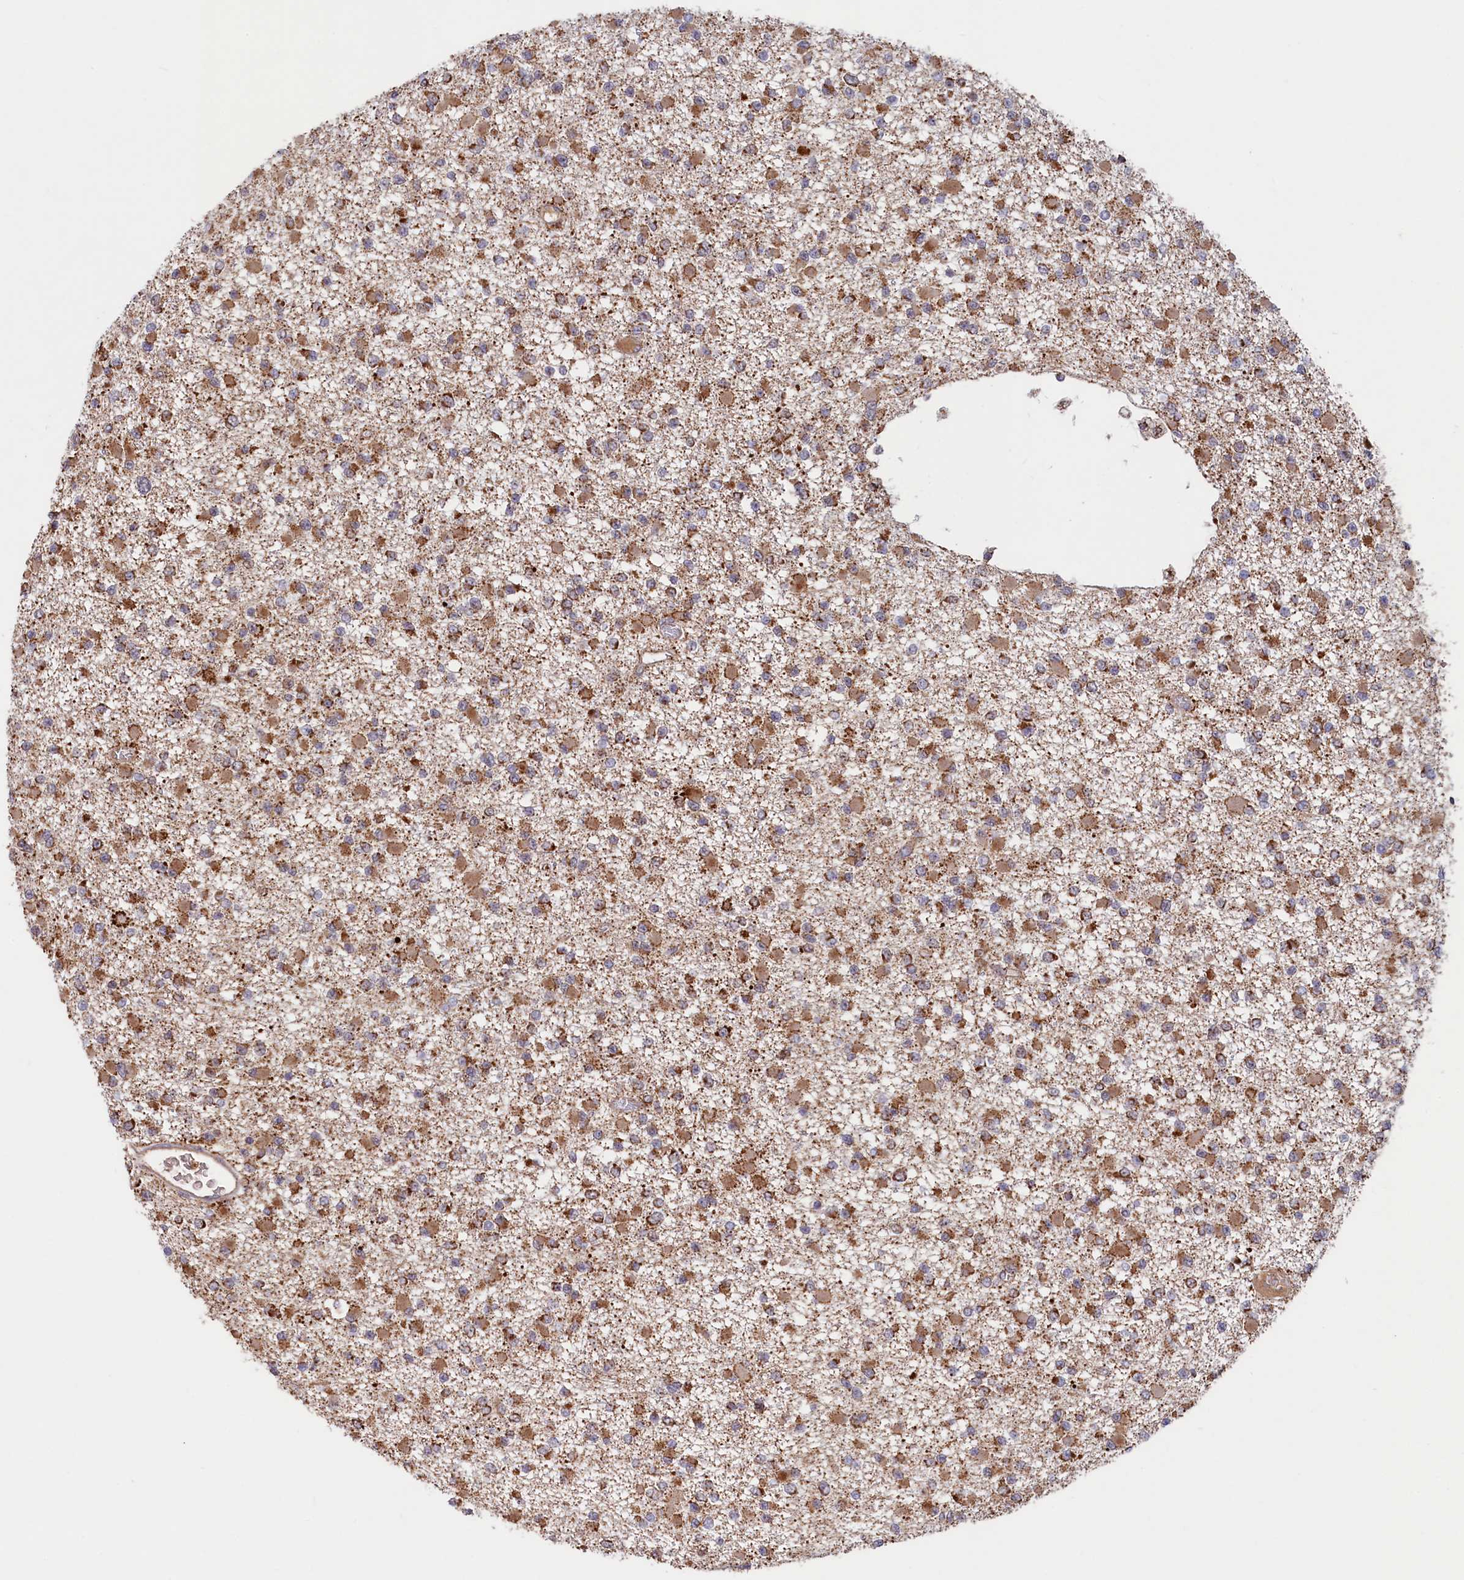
{"staining": {"intensity": "moderate", "quantity": ">75%", "location": "cytoplasmic/membranous"}, "tissue": "glioma", "cell_type": "Tumor cells", "image_type": "cancer", "snomed": [{"axis": "morphology", "description": "Glioma, malignant, Low grade"}, {"axis": "topography", "description": "Brain"}], "caption": "A high-resolution image shows immunohistochemistry (IHC) staining of malignant glioma (low-grade), which shows moderate cytoplasmic/membranous staining in about >75% of tumor cells. (brown staining indicates protein expression, while blue staining denotes nuclei).", "gene": "DUS3L", "patient": {"sex": "female", "age": 22}}